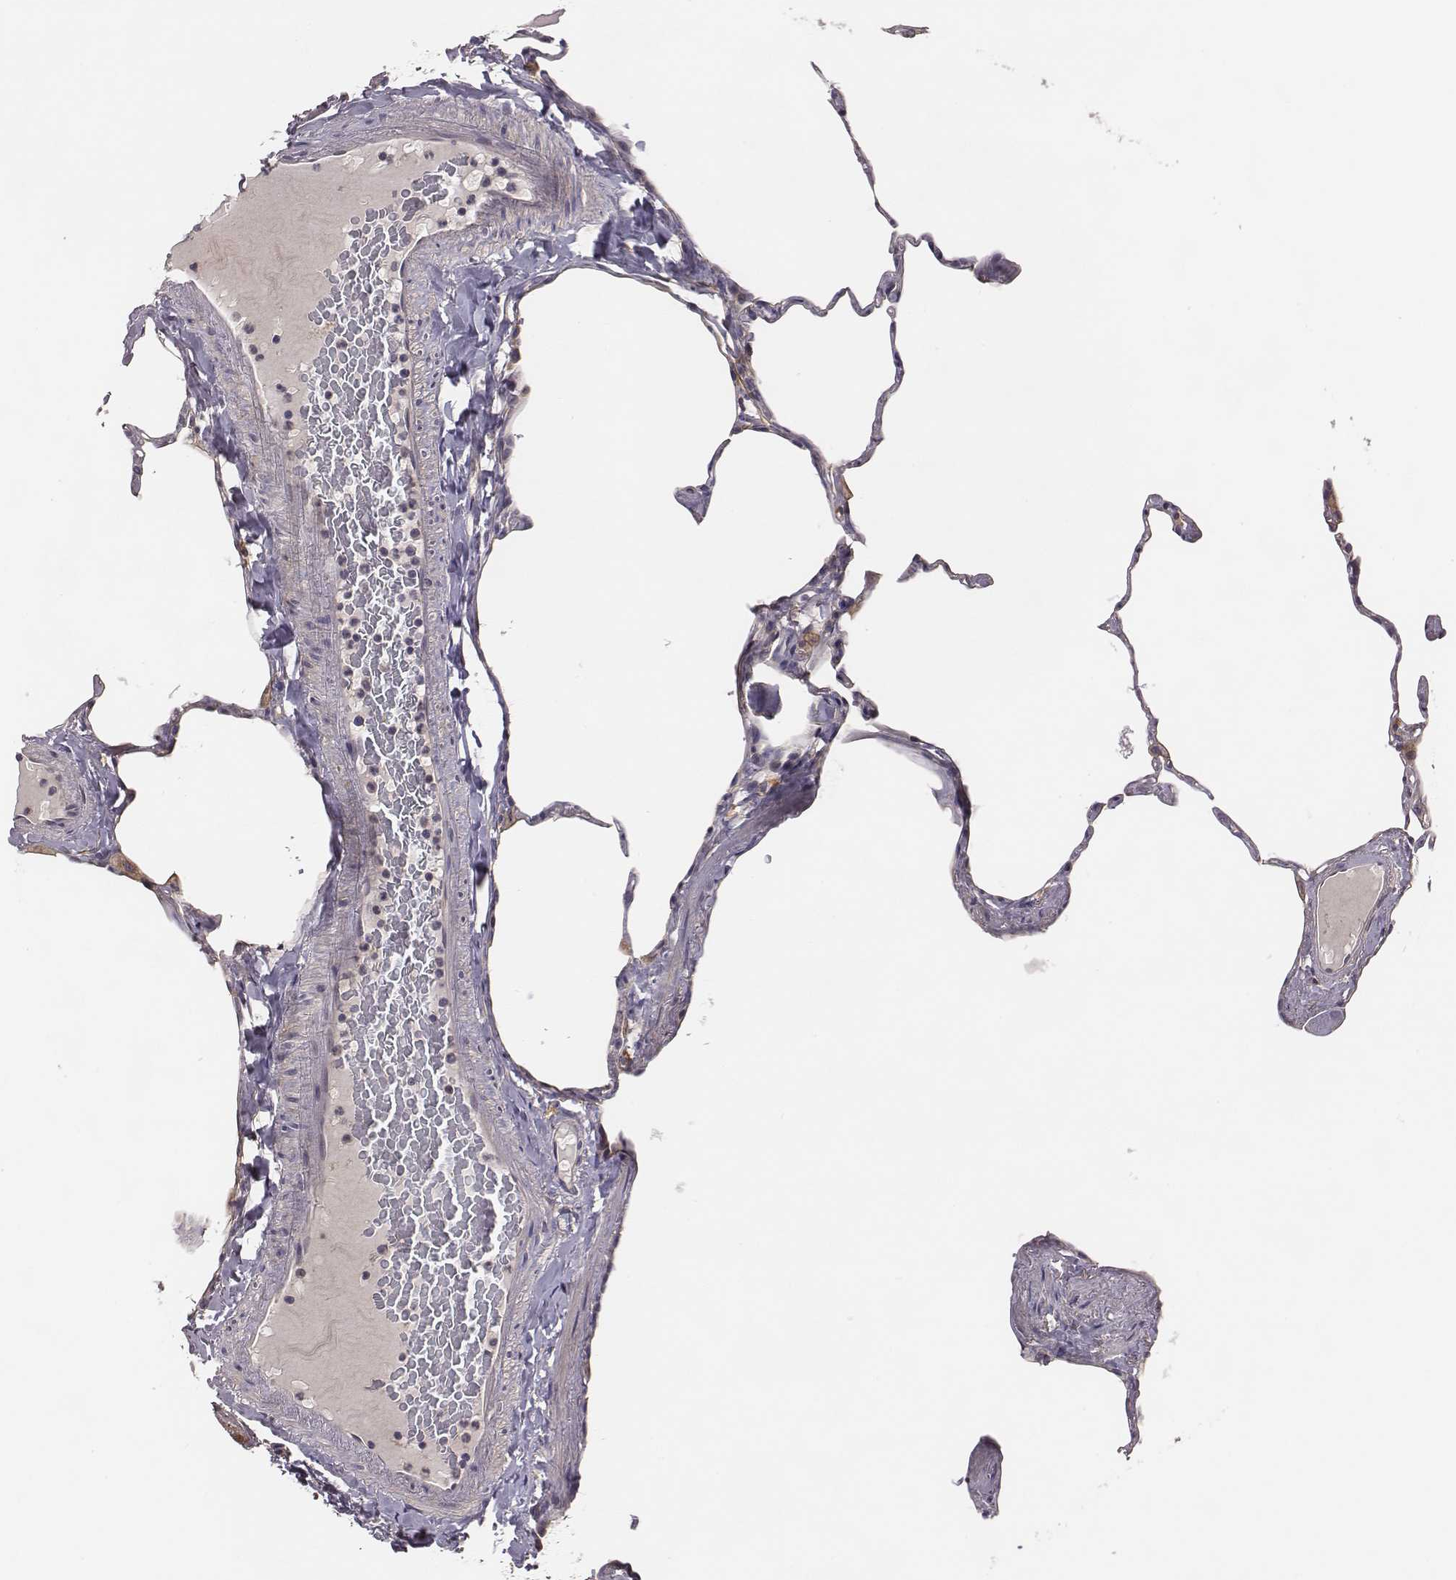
{"staining": {"intensity": "negative", "quantity": "none", "location": "none"}, "tissue": "lung", "cell_type": "Alveolar cells", "image_type": "normal", "snomed": [{"axis": "morphology", "description": "Normal tissue, NOS"}, {"axis": "topography", "description": "Lung"}], "caption": "The photomicrograph displays no significant staining in alveolar cells of lung.", "gene": "SCARF1", "patient": {"sex": "male", "age": 65}}